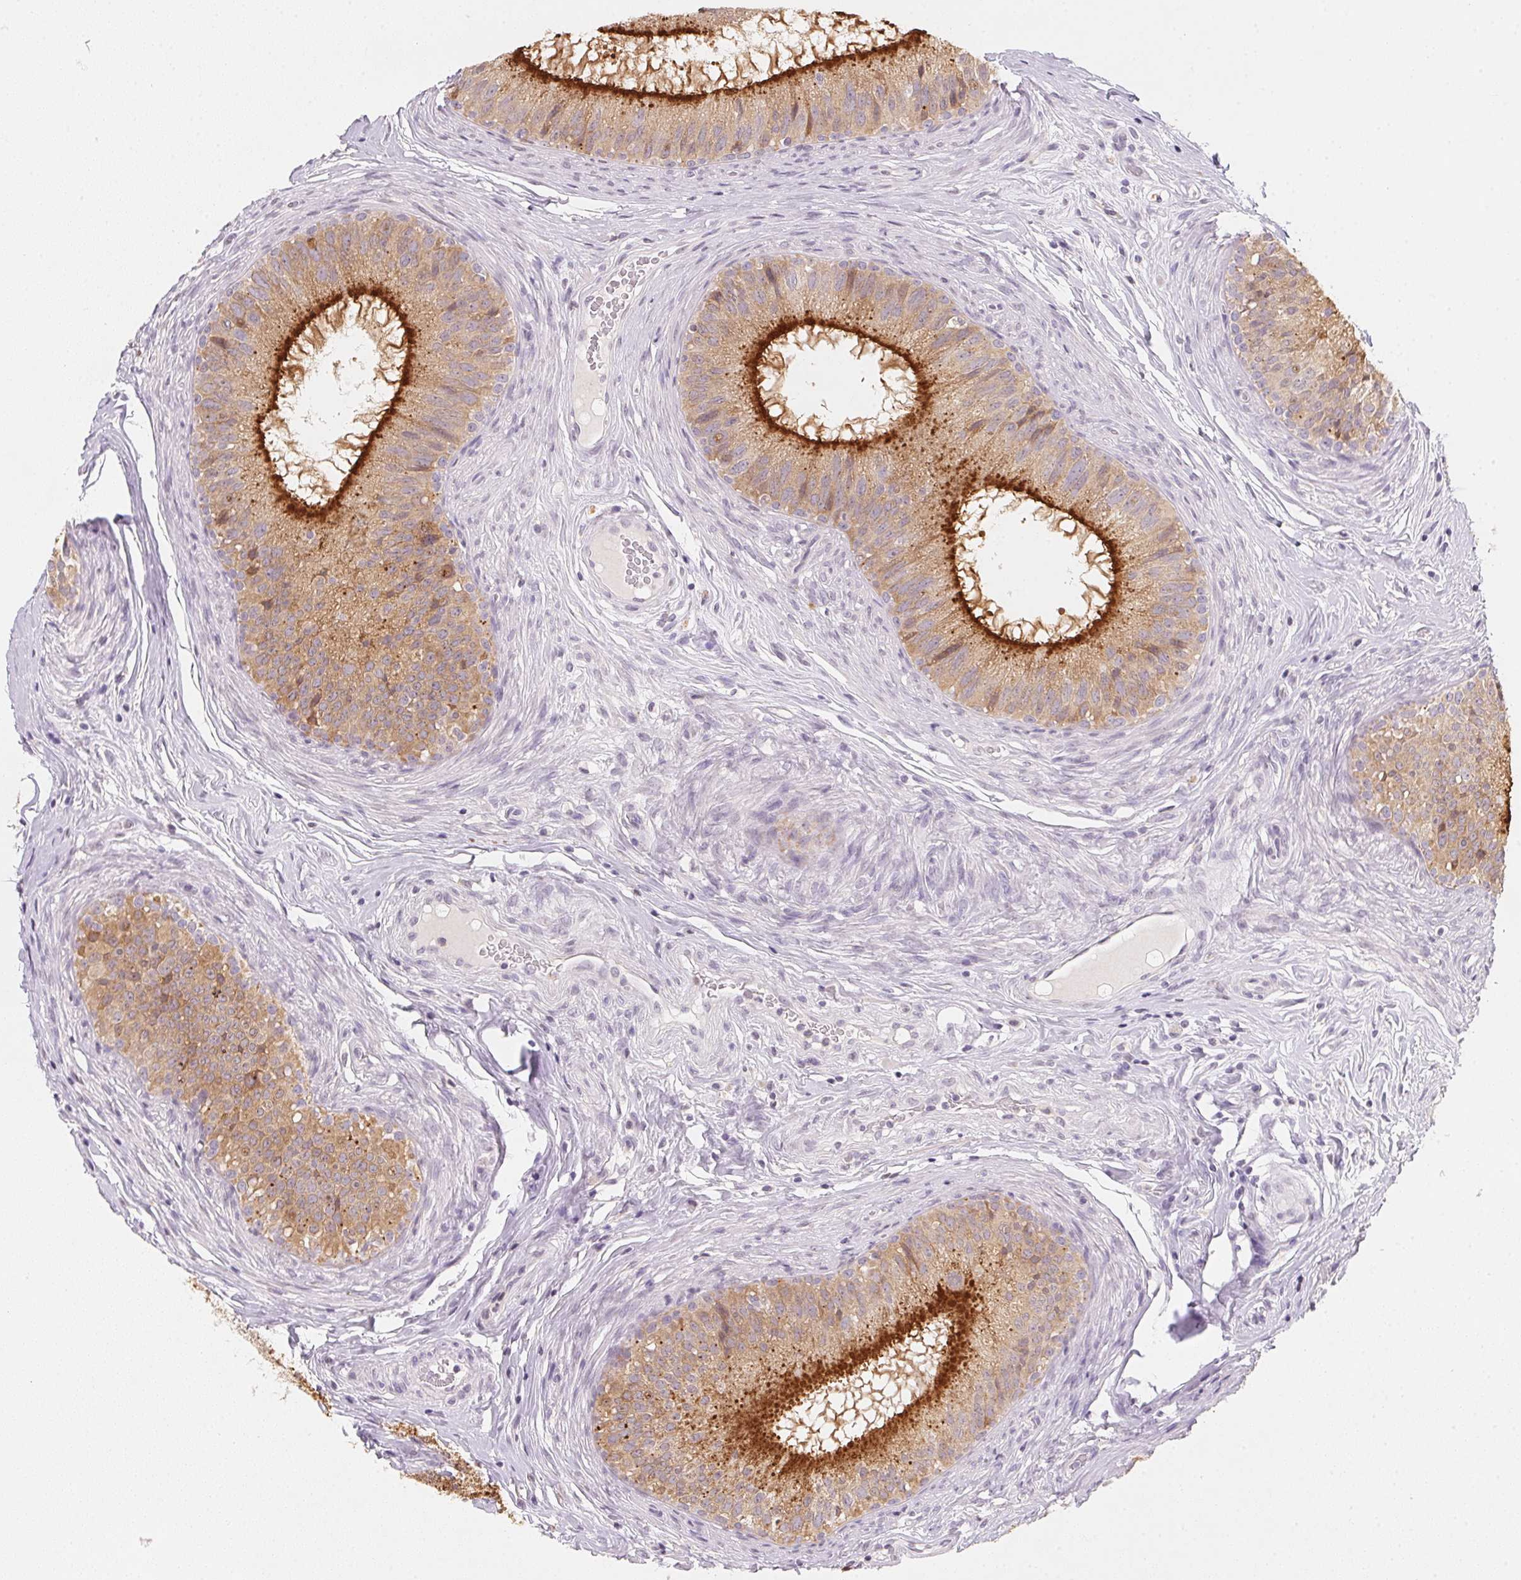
{"staining": {"intensity": "moderate", "quantity": ">75%", "location": "cytoplasmic/membranous"}, "tissue": "epididymis", "cell_type": "Glandular cells", "image_type": "normal", "snomed": [{"axis": "morphology", "description": "Normal tissue, NOS"}, {"axis": "topography", "description": "Epididymis"}], "caption": "Immunohistochemistry micrograph of normal human epididymis stained for a protein (brown), which reveals medium levels of moderate cytoplasmic/membranous expression in about >75% of glandular cells.", "gene": "SLC6A18", "patient": {"sex": "male", "age": 34}}